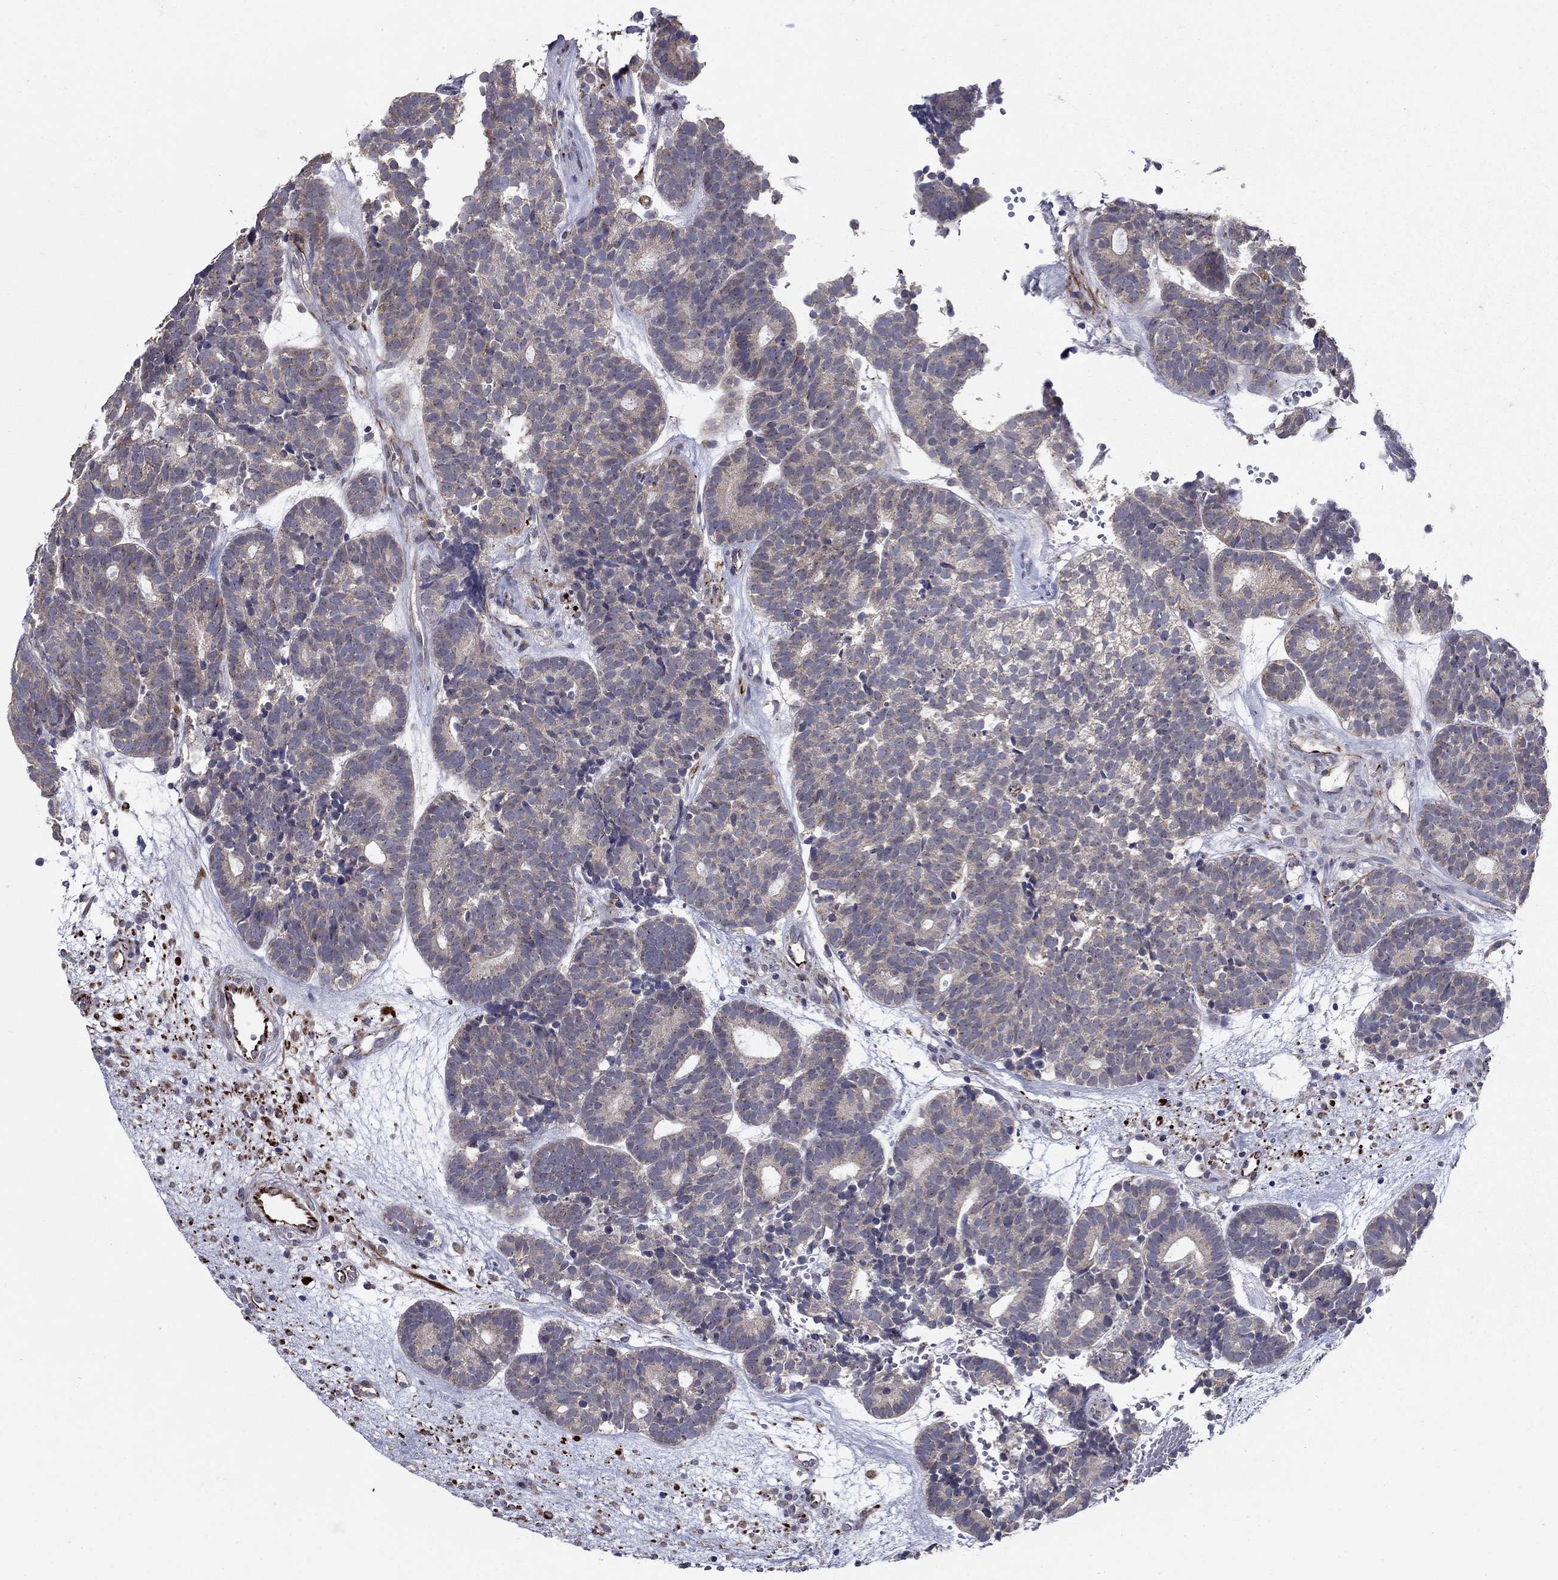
{"staining": {"intensity": "moderate", "quantity": "<25%", "location": "cytoplasmic/membranous"}, "tissue": "head and neck cancer", "cell_type": "Tumor cells", "image_type": "cancer", "snomed": [{"axis": "morphology", "description": "Adenocarcinoma, NOS"}, {"axis": "topography", "description": "Head-Neck"}], "caption": "DAB (3,3'-diaminobenzidine) immunohistochemical staining of head and neck adenocarcinoma exhibits moderate cytoplasmic/membranous protein positivity in about <25% of tumor cells.", "gene": "LACTB2", "patient": {"sex": "female", "age": 81}}